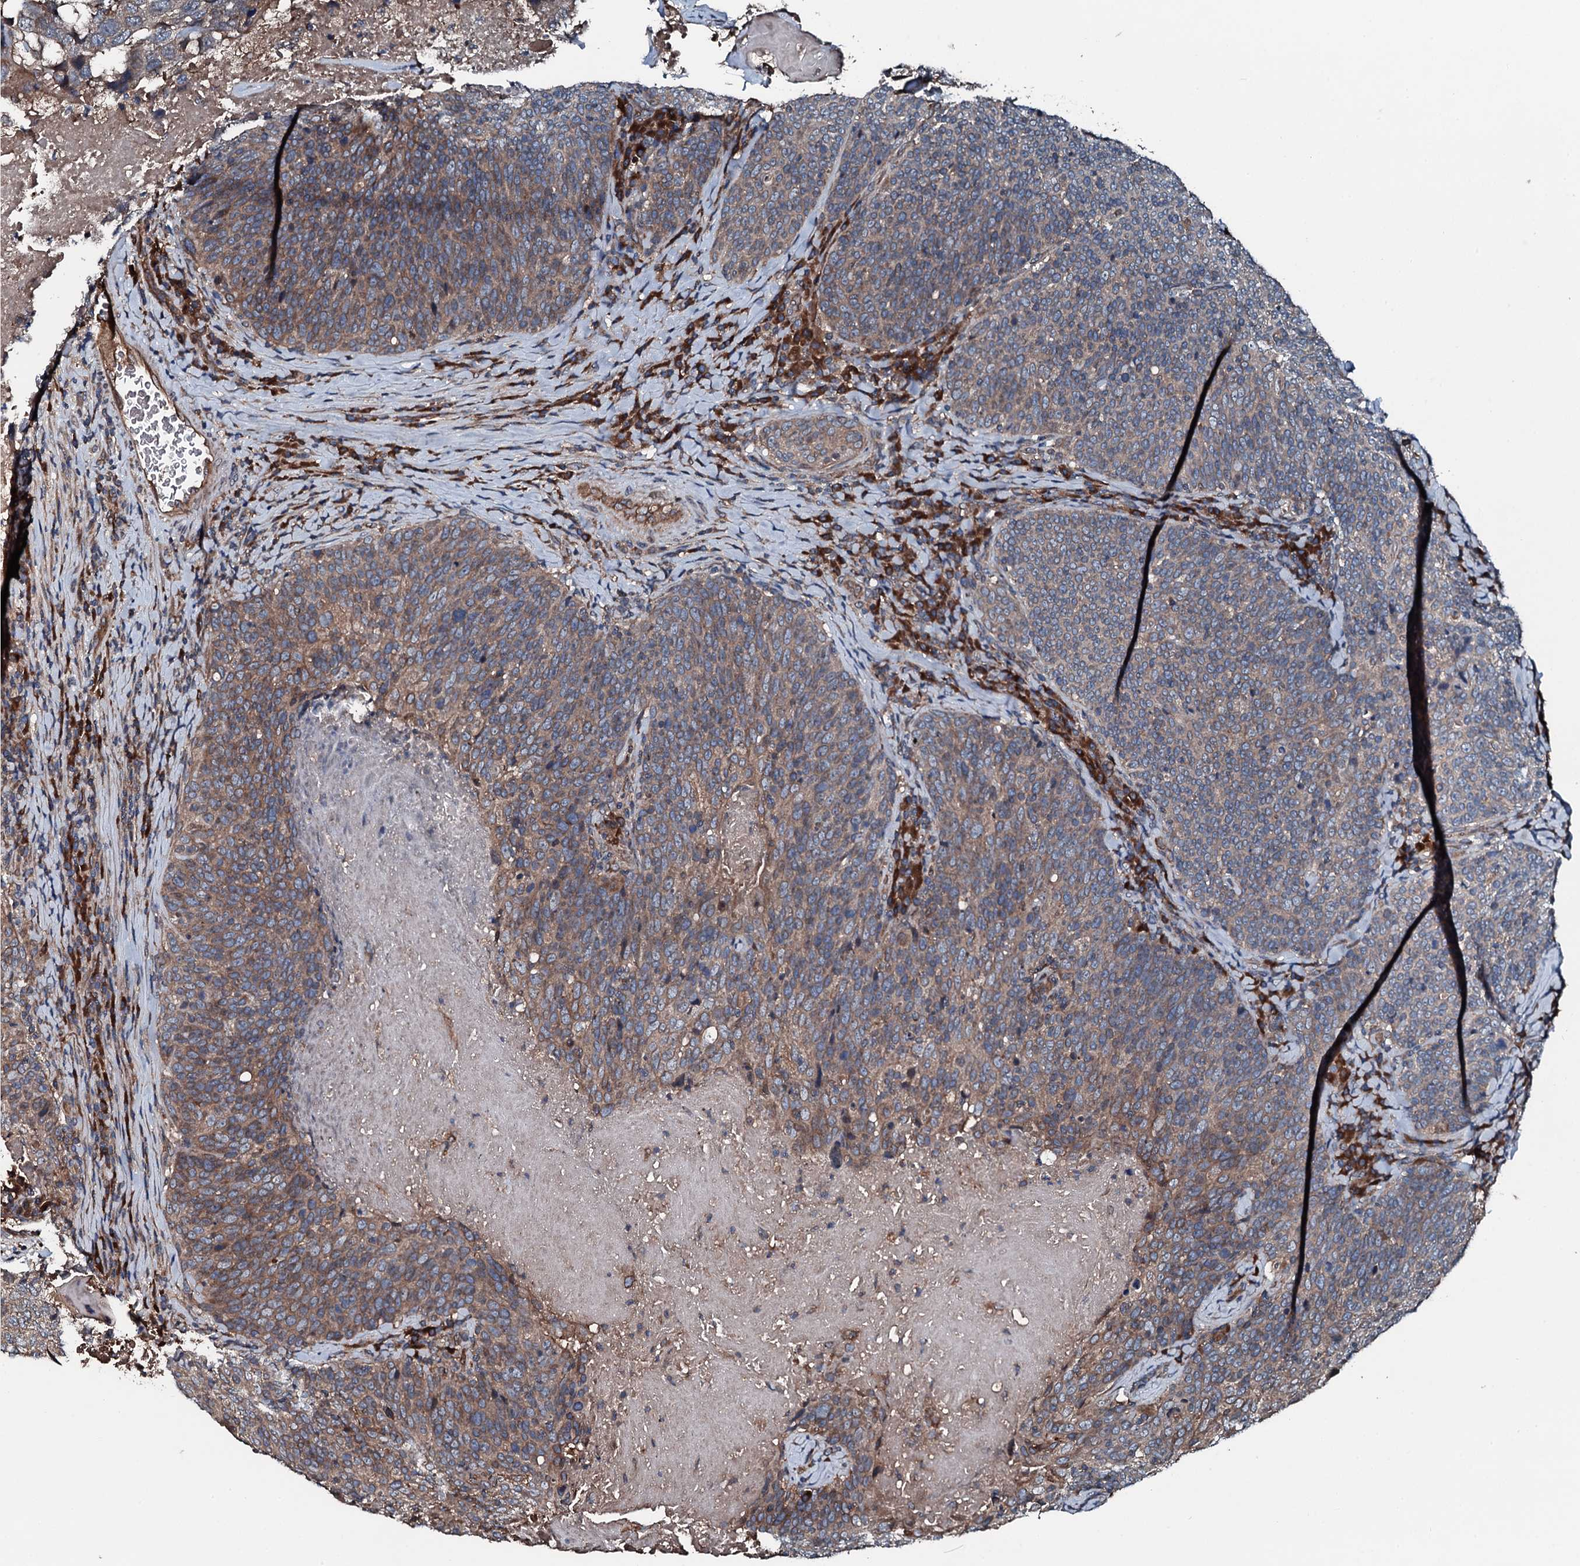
{"staining": {"intensity": "moderate", "quantity": ">75%", "location": "cytoplasmic/membranous"}, "tissue": "head and neck cancer", "cell_type": "Tumor cells", "image_type": "cancer", "snomed": [{"axis": "morphology", "description": "Squamous cell carcinoma, NOS"}, {"axis": "morphology", "description": "Squamous cell carcinoma, metastatic, NOS"}, {"axis": "topography", "description": "Lymph node"}, {"axis": "topography", "description": "Head-Neck"}], "caption": "Head and neck cancer (metastatic squamous cell carcinoma) stained for a protein demonstrates moderate cytoplasmic/membranous positivity in tumor cells. (DAB (3,3'-diaminobenzidine) = brown stain, brightfield microscopy at high magnification).", "gene": "AARS1", "patient": {"sex": "male", "age": 62}}